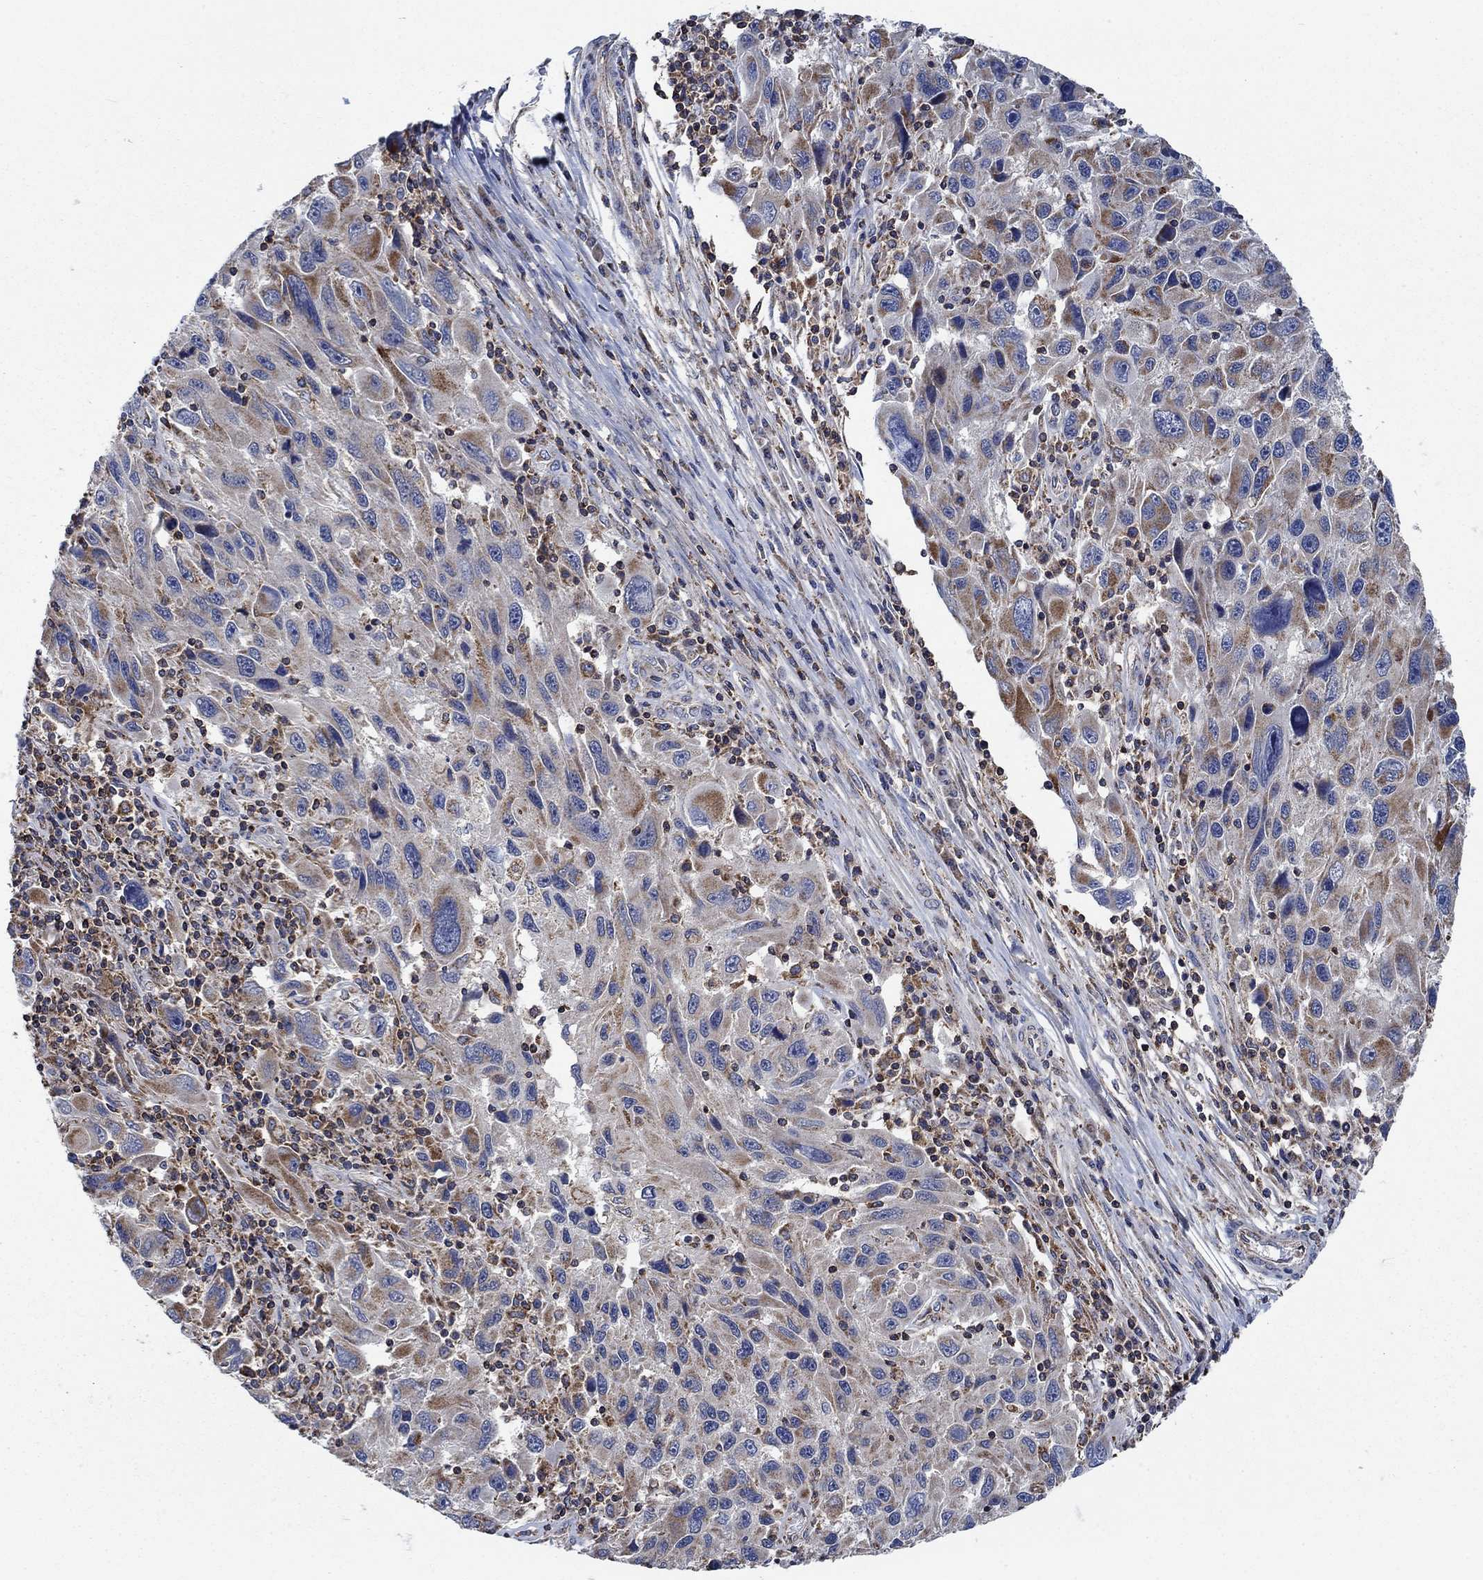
{"staining": {"intensity": "weak", "quantity": ">75%", "location": "cytoplasmic/membranous"}, "tissue": "melanoma", "cell_type": "Tumor cells", "image_type": "cancer", "snomed": [{"axis": "morphology", "description": "Malignant melanoma, NOS"}, {"axis": "topography", "description": "Skin"}], "caption": "DAB immunohistochemical staining of human melanoma displays weak cytoplasmic/membranous protein expression in about >75% of tumor cells.", "gene": "STXBP6", "patient": {"sex": "male", "age": 53}}